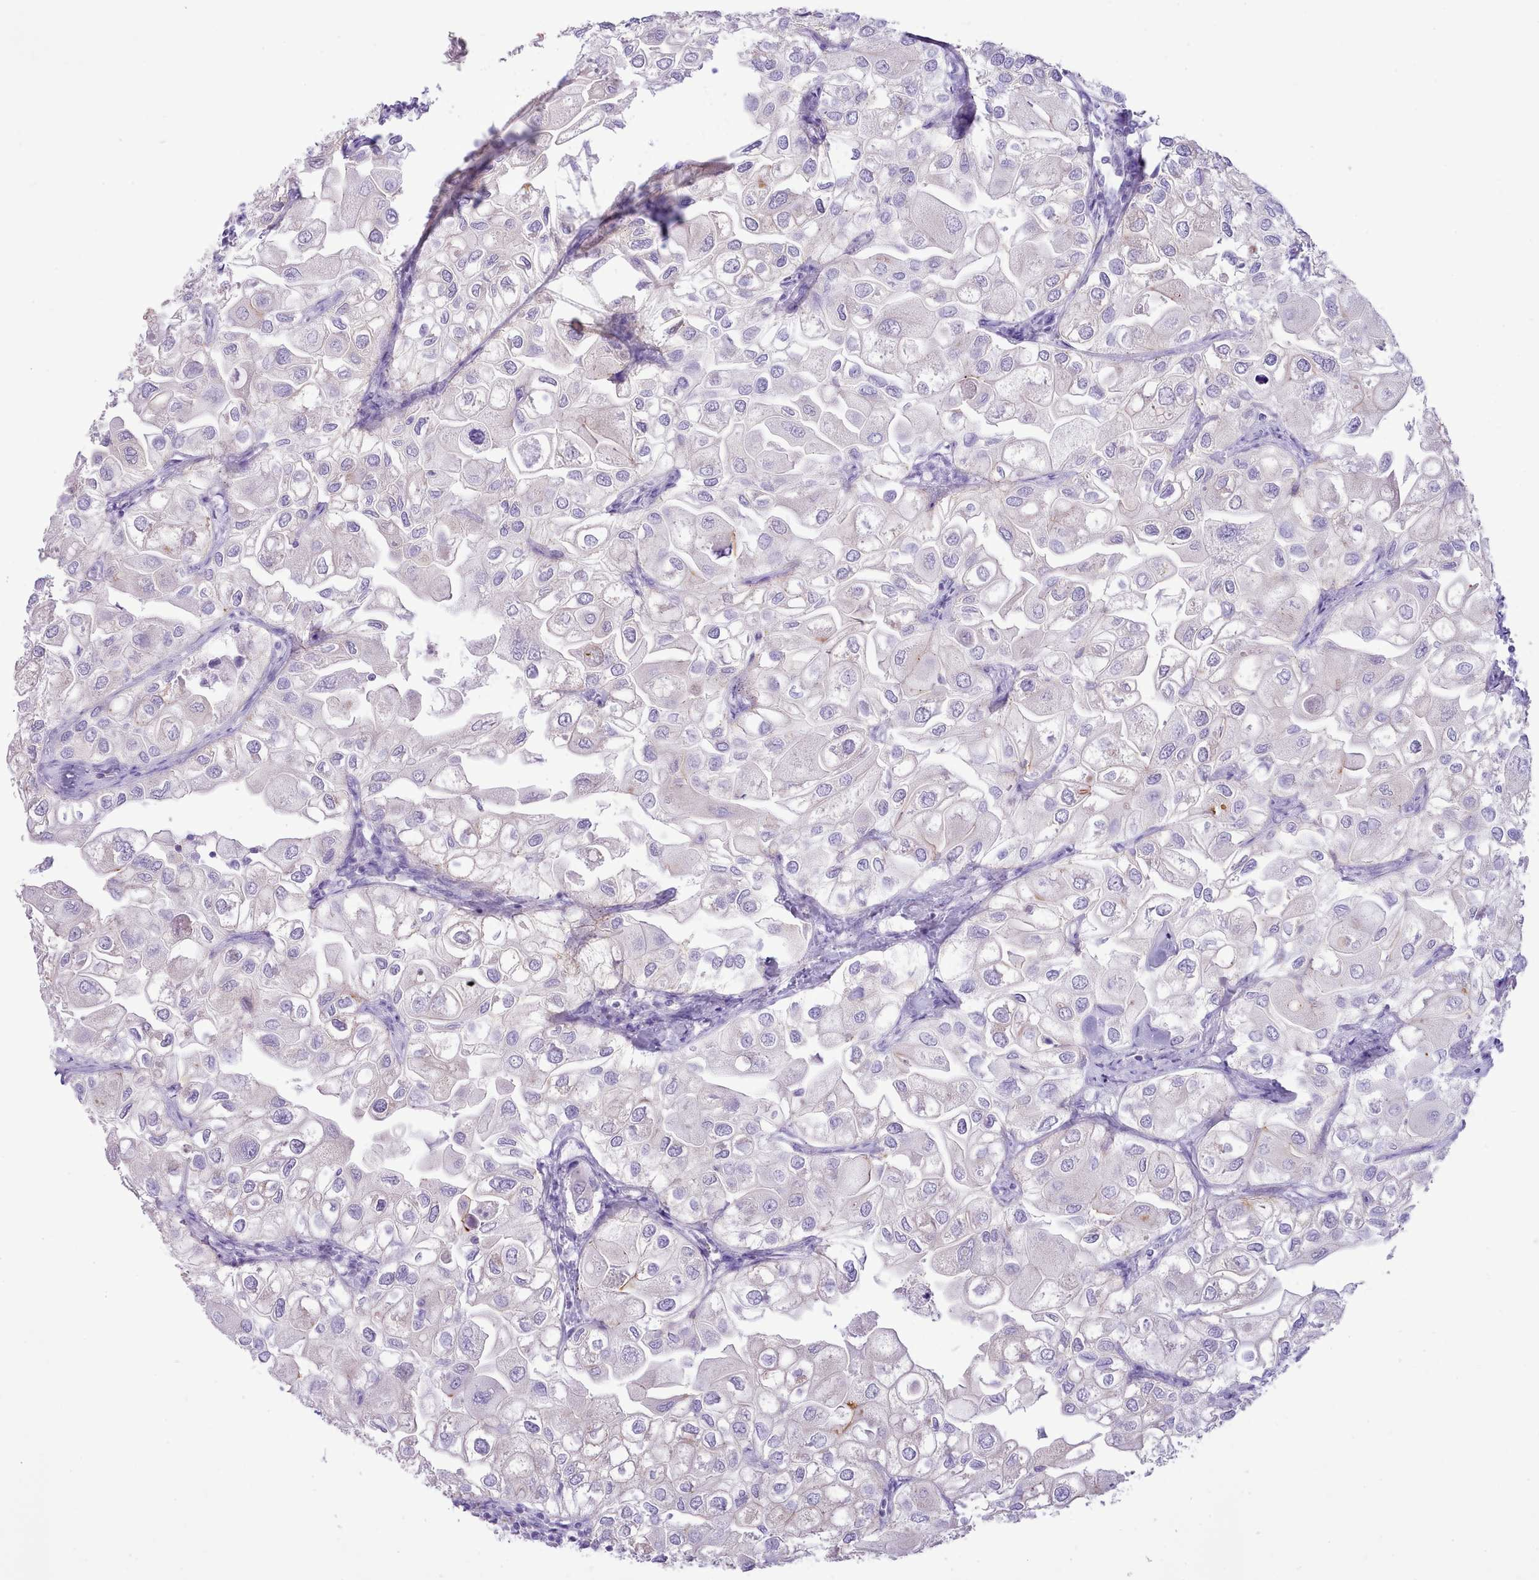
{"staining": {"intensity": "weak", "quantity": "<25%", "location": "cytoplasmic/membranous"}, "tissue": "urothelial cancer", "cell_type": "Tumor cells", "image_type": "cancer", "snomed": [{"axis": "morphology", "description": "Urothelial carcinoma, High grade"}, {"axis": "topography", "description": "Urinary bladder"}], "caption": "The immunohistochemistry image has no significant positivity in tumor cells of high-grade urothelial carcinoma tissue. (Immunohistochemistry (ihc), brightfield microscopy, high magnification).", "gene": "MDFI", "patient": {"sex": "male", "age": 64}}